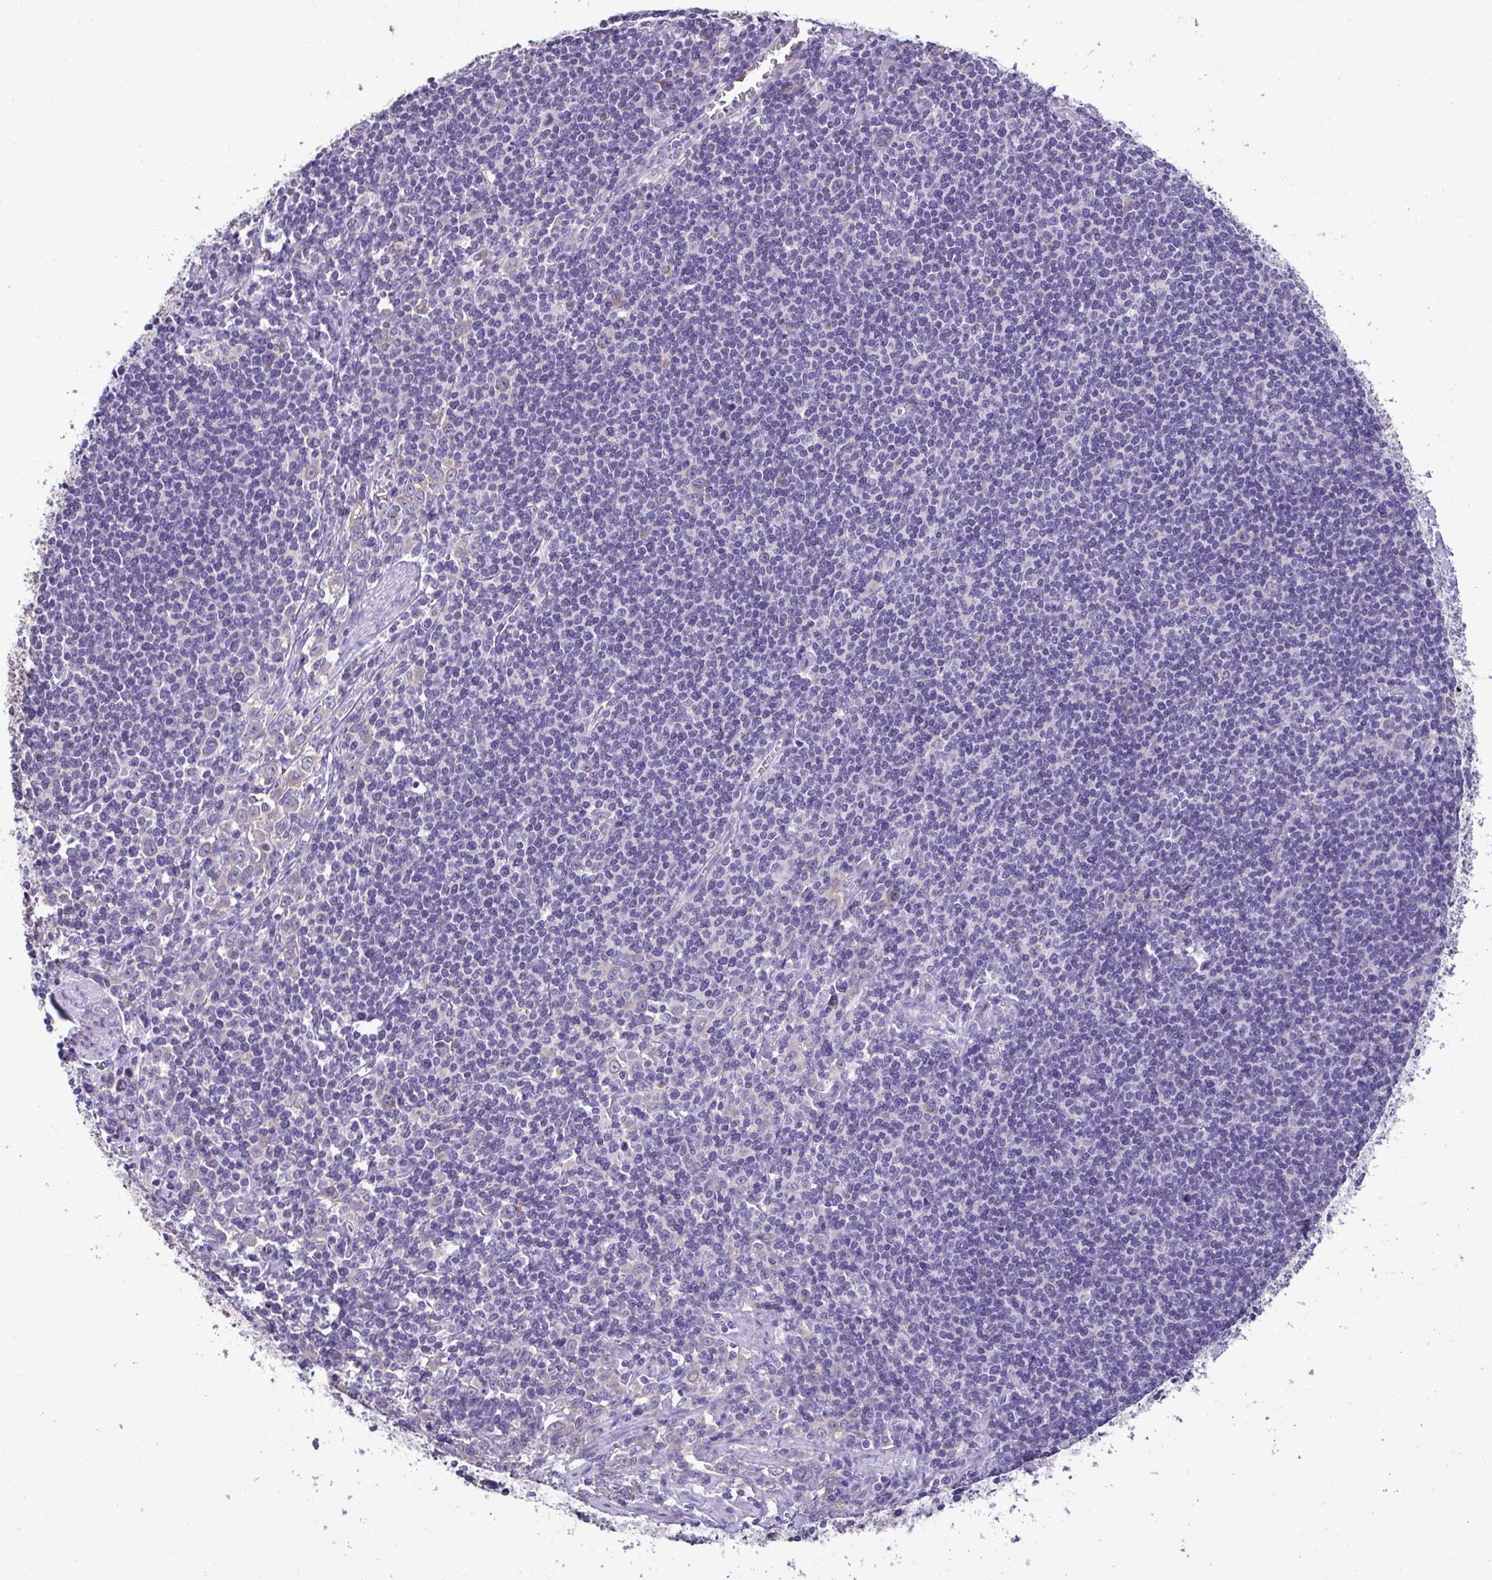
{"staining": {"intensity": "negative", "quantity": "none", "location": "none"}, "tissue": "stomach cancer", "cell_type": "Tumor cells", "image_type": "cancer", "snomed": [{"axis": "morphology", "description": "Adenocarcinoma, NOS"}, {"axis": "topography", "description": "Stomach, upper"}], "caption": "Immunohistochemistry (IHC) histopathology image of stomach cancer stained for a protein (brown), which reveals no expression in tumor cells.", "gene": "ST8SIA2", "patient": {"sex": "male", "age": 75}}